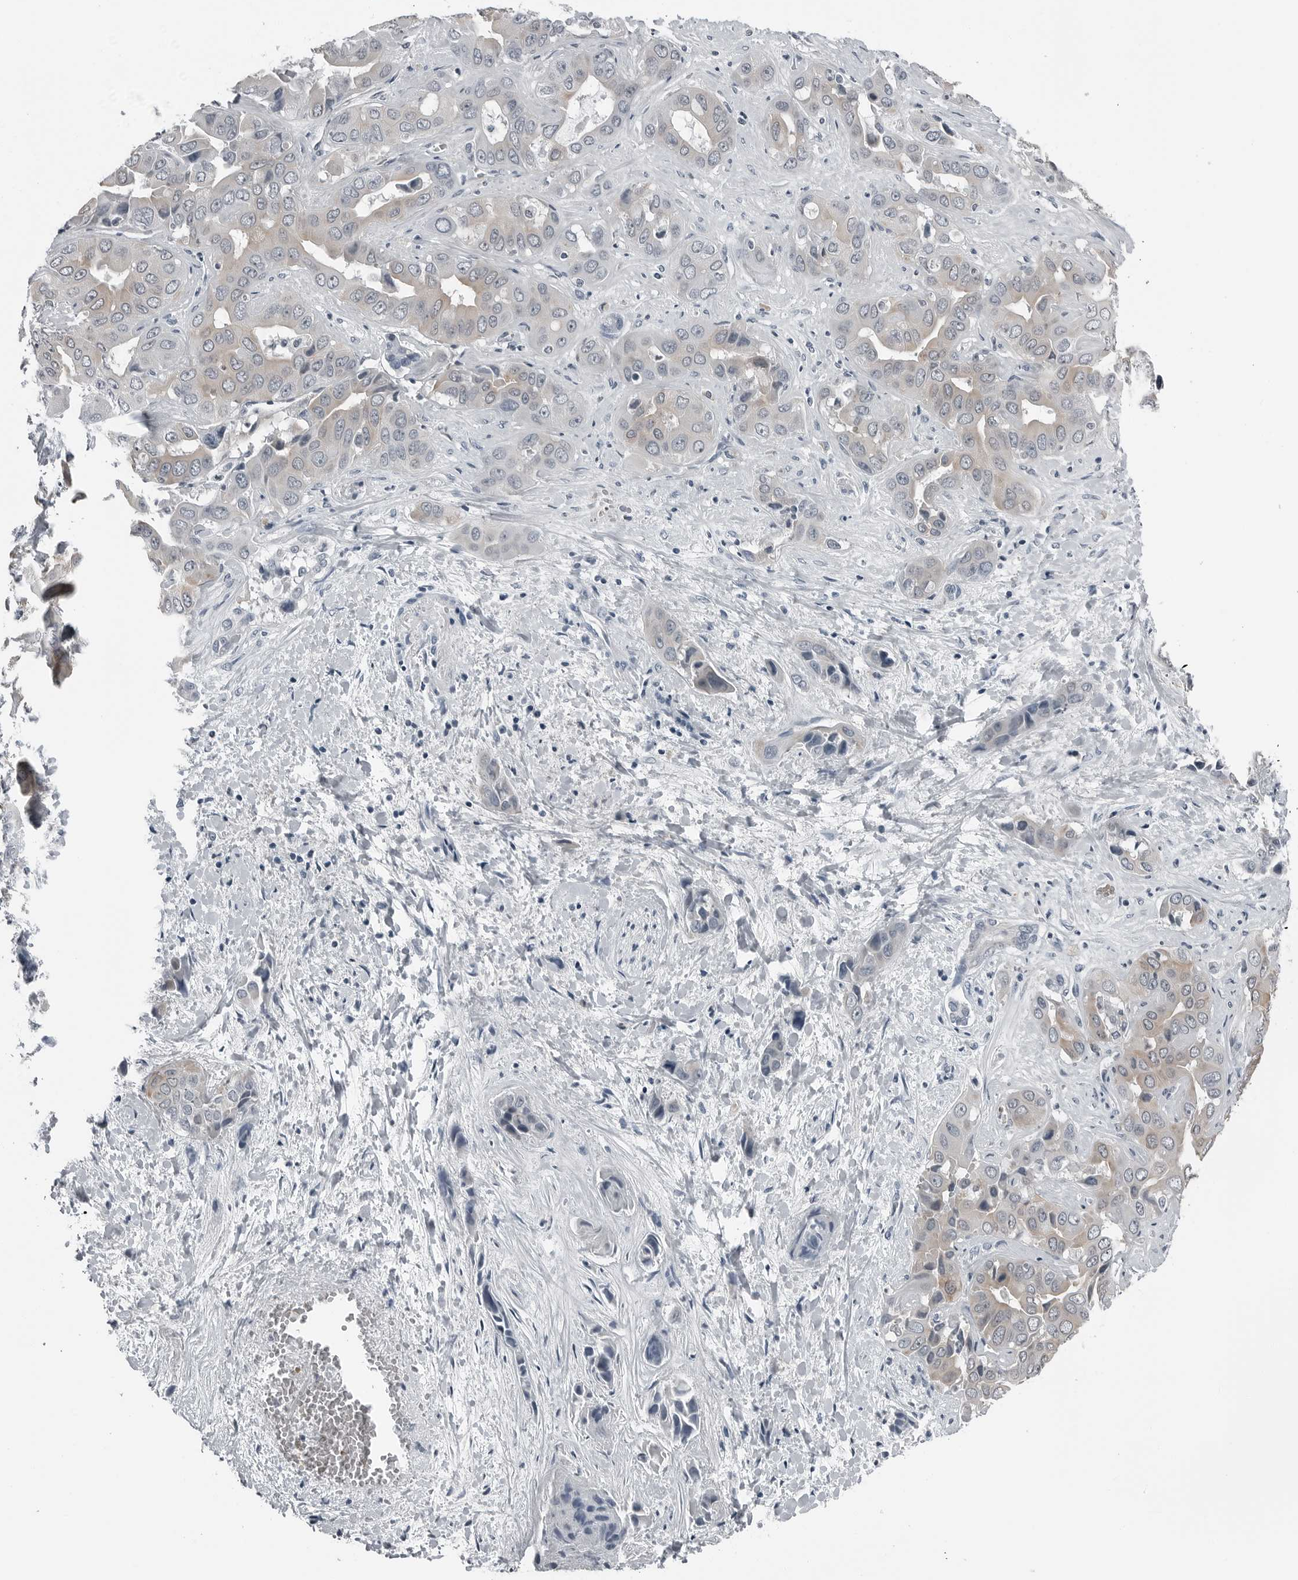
{"staining": {"intensity": "negative", "quantity": "none", "location": "none"}, "tissue": "liver cancer", "cell_type": "Tumor cells", "image_type": "cancer", "snomed": [{"axis": "morphology", "description": "Cholangiocarcinoma"}, {"axis": "topography", "description": "Liver"}], "caption": "Human cholangiocarcinoma (liver) stained for a protein using immunohistochemistry shows no positivity in tumor cells.", "gene": "SPINK1", "patient": {"sex": "female", "age": 52}}